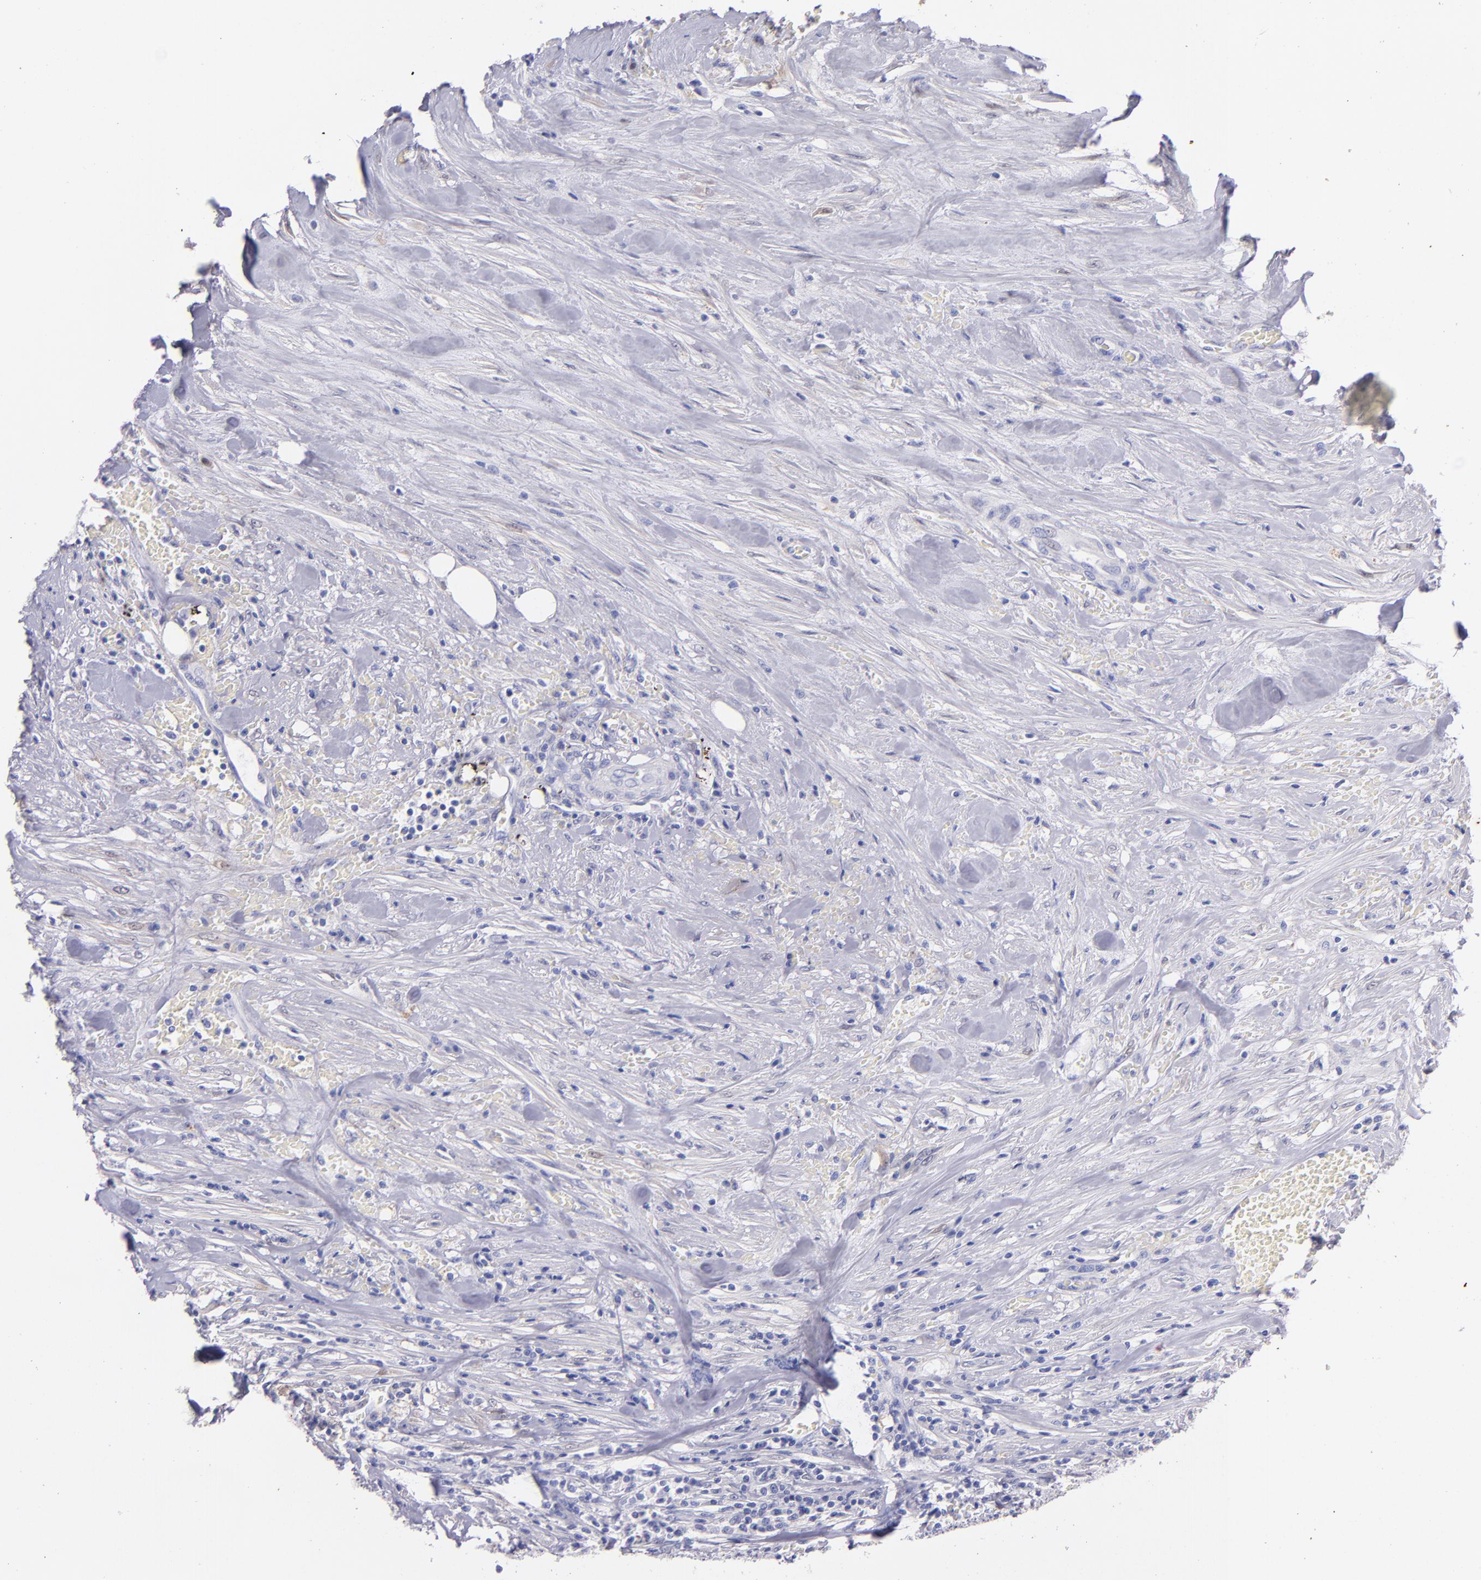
{"staining": {"intensity": "negative", "quantity": "none", "location": "none"}, "tissue": "urothelial cancer", "cell_type": "Tumor cells", "image_type": "cancer", "snomed": [{"axis": "morphology", "description": "Urothelial carcinoma, High grade"}, {"axis": "topography", "description": "Urinary bladder"}], "caption": "High power microscopy photomicrograph of an immunohistochemistry micrograph of urothelial cancer, revealing no significant expression in tumor cells.", "gene": "UCHL1", "patient": {"sex": "male", "age": 74}}